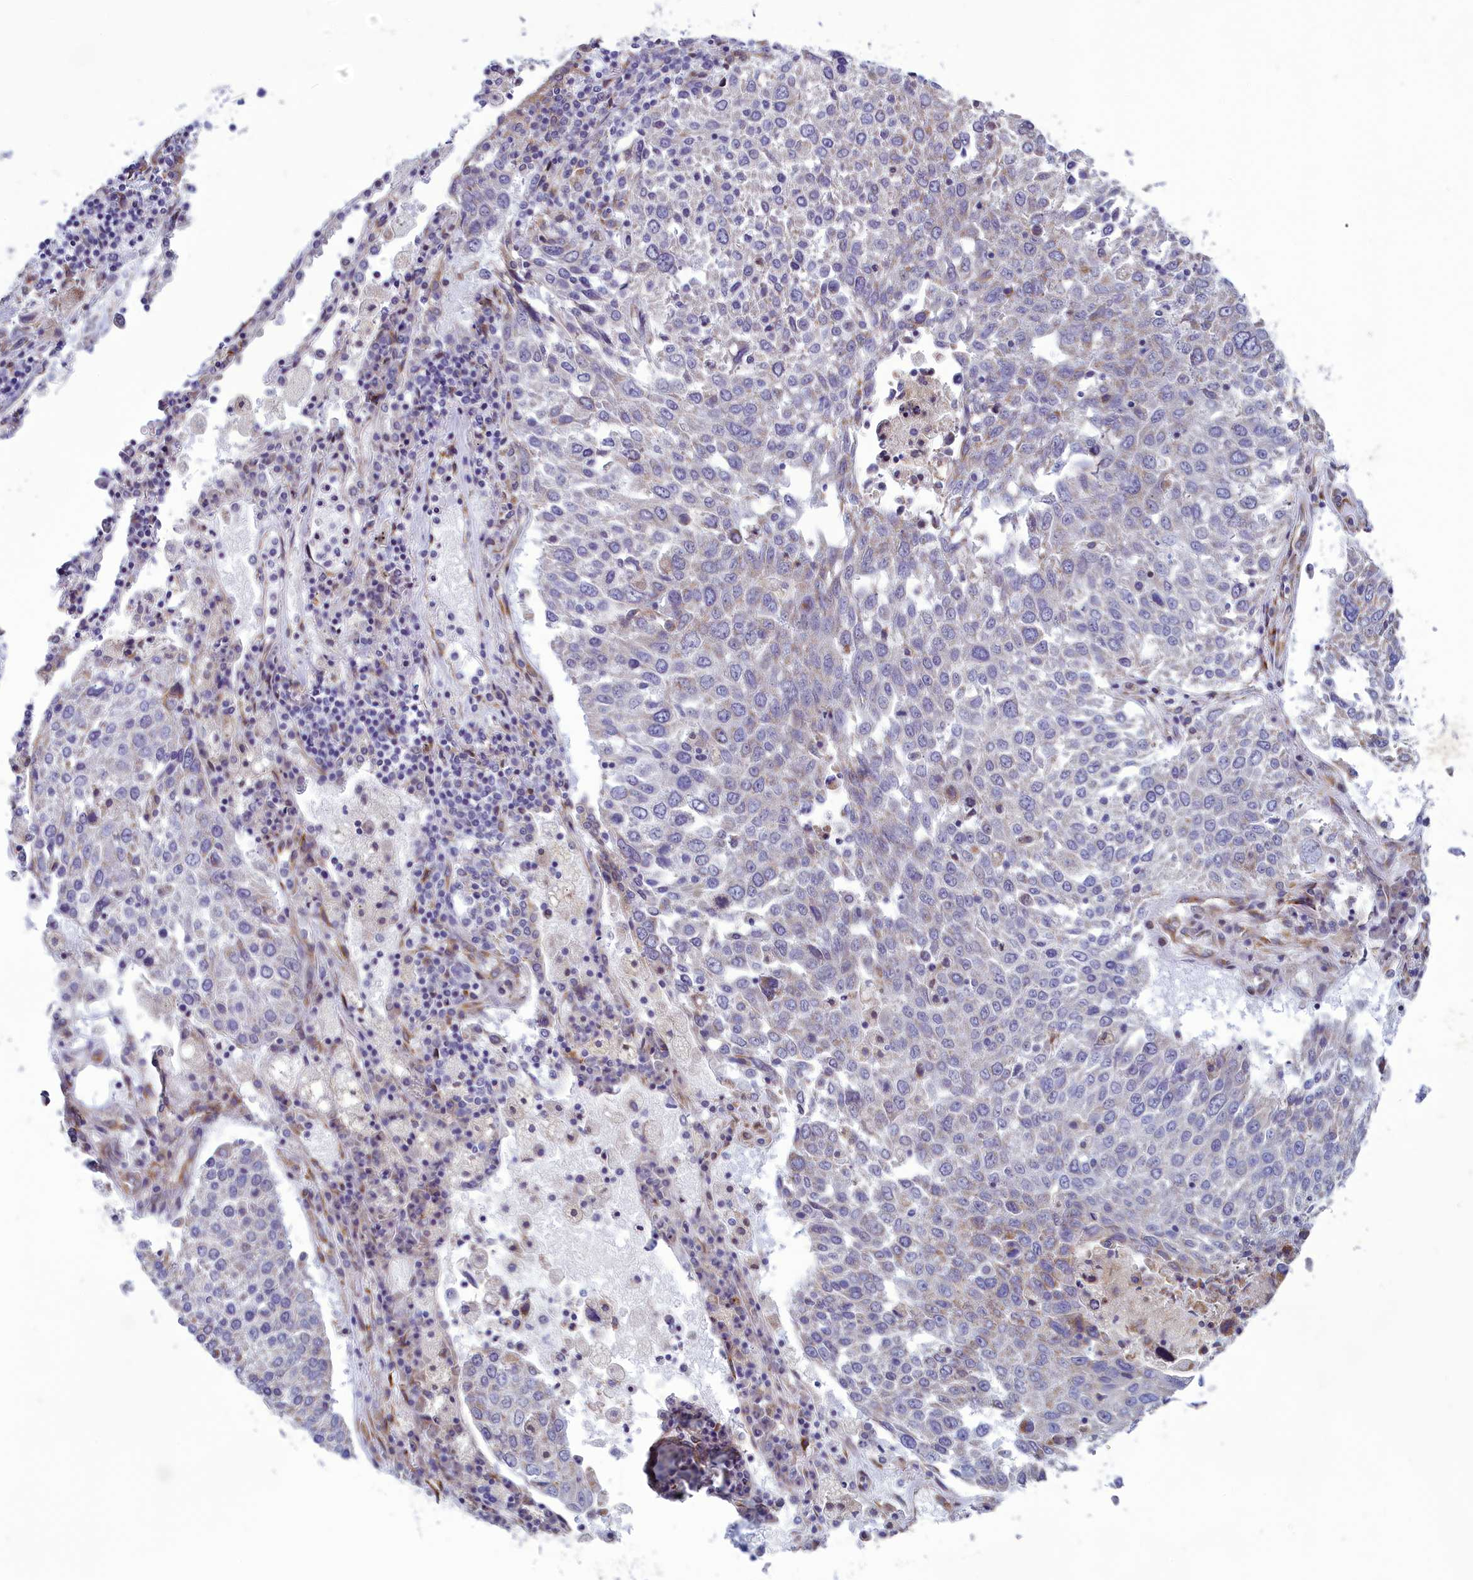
{"staining": {"intensity": "weak", "quantity": "<25%", "location": "cytoplasmic/membranous"}, "tissue": "lung cancer", "cell_type": "Tumor cells", "image_type": "cancer", "snomed": [{"axis": "morphology", "description": "Squamous cell carcinoma, NOS"}, {"axis": "topography", "description": "Lung"}], "caption": "This is an immunohistochemistry (IHC) image of lung cancer (squamous cell carcinoma). There is no staining in tumor cells.", "gene": "CENATAC", "patient": {"sex": "male", "age": 65}}